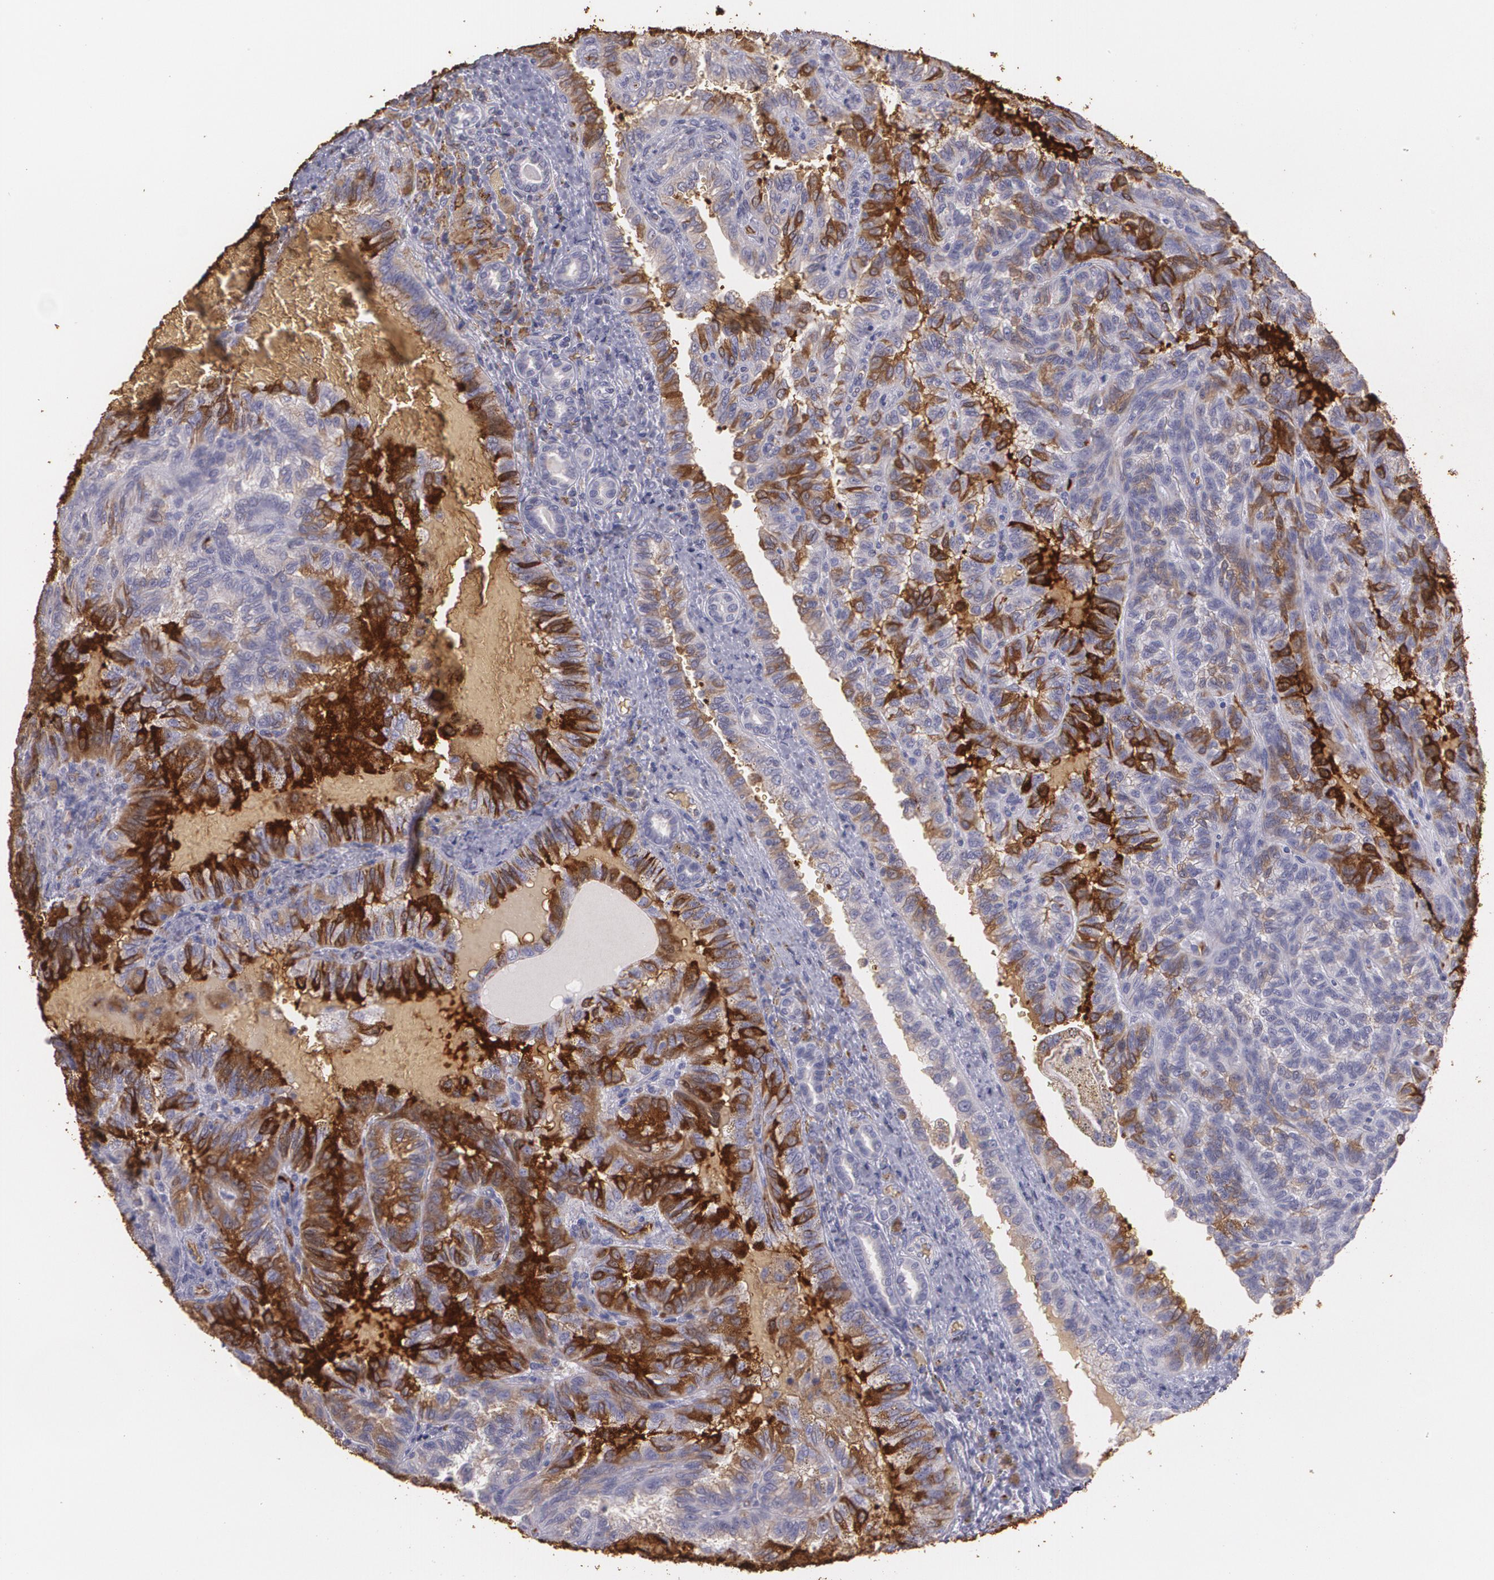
{"staining": {"intensity": "strong", "quantity": "25%-75%", "location": "cytoplasmic/membranous"}, "tissue": "renal cancer", "cell_type": "Tumor cells", "image_type": "cancer", "snomed": [{"axis": "morphology", "description": "Inflammation, NOS"}, {"axis": "morphology", "description": "Adenocarcinoma, NOS"}, {"axis": "topography", "description": "Kidney"}], "caption": "This is an image of immunohistochemistry staining of renal adenocarcinoma, which shows strong staining in the cytoplasmic/membranous of tumor cells.", "gene": "ACE", "patient": {"sex": "male", "age": 68}}